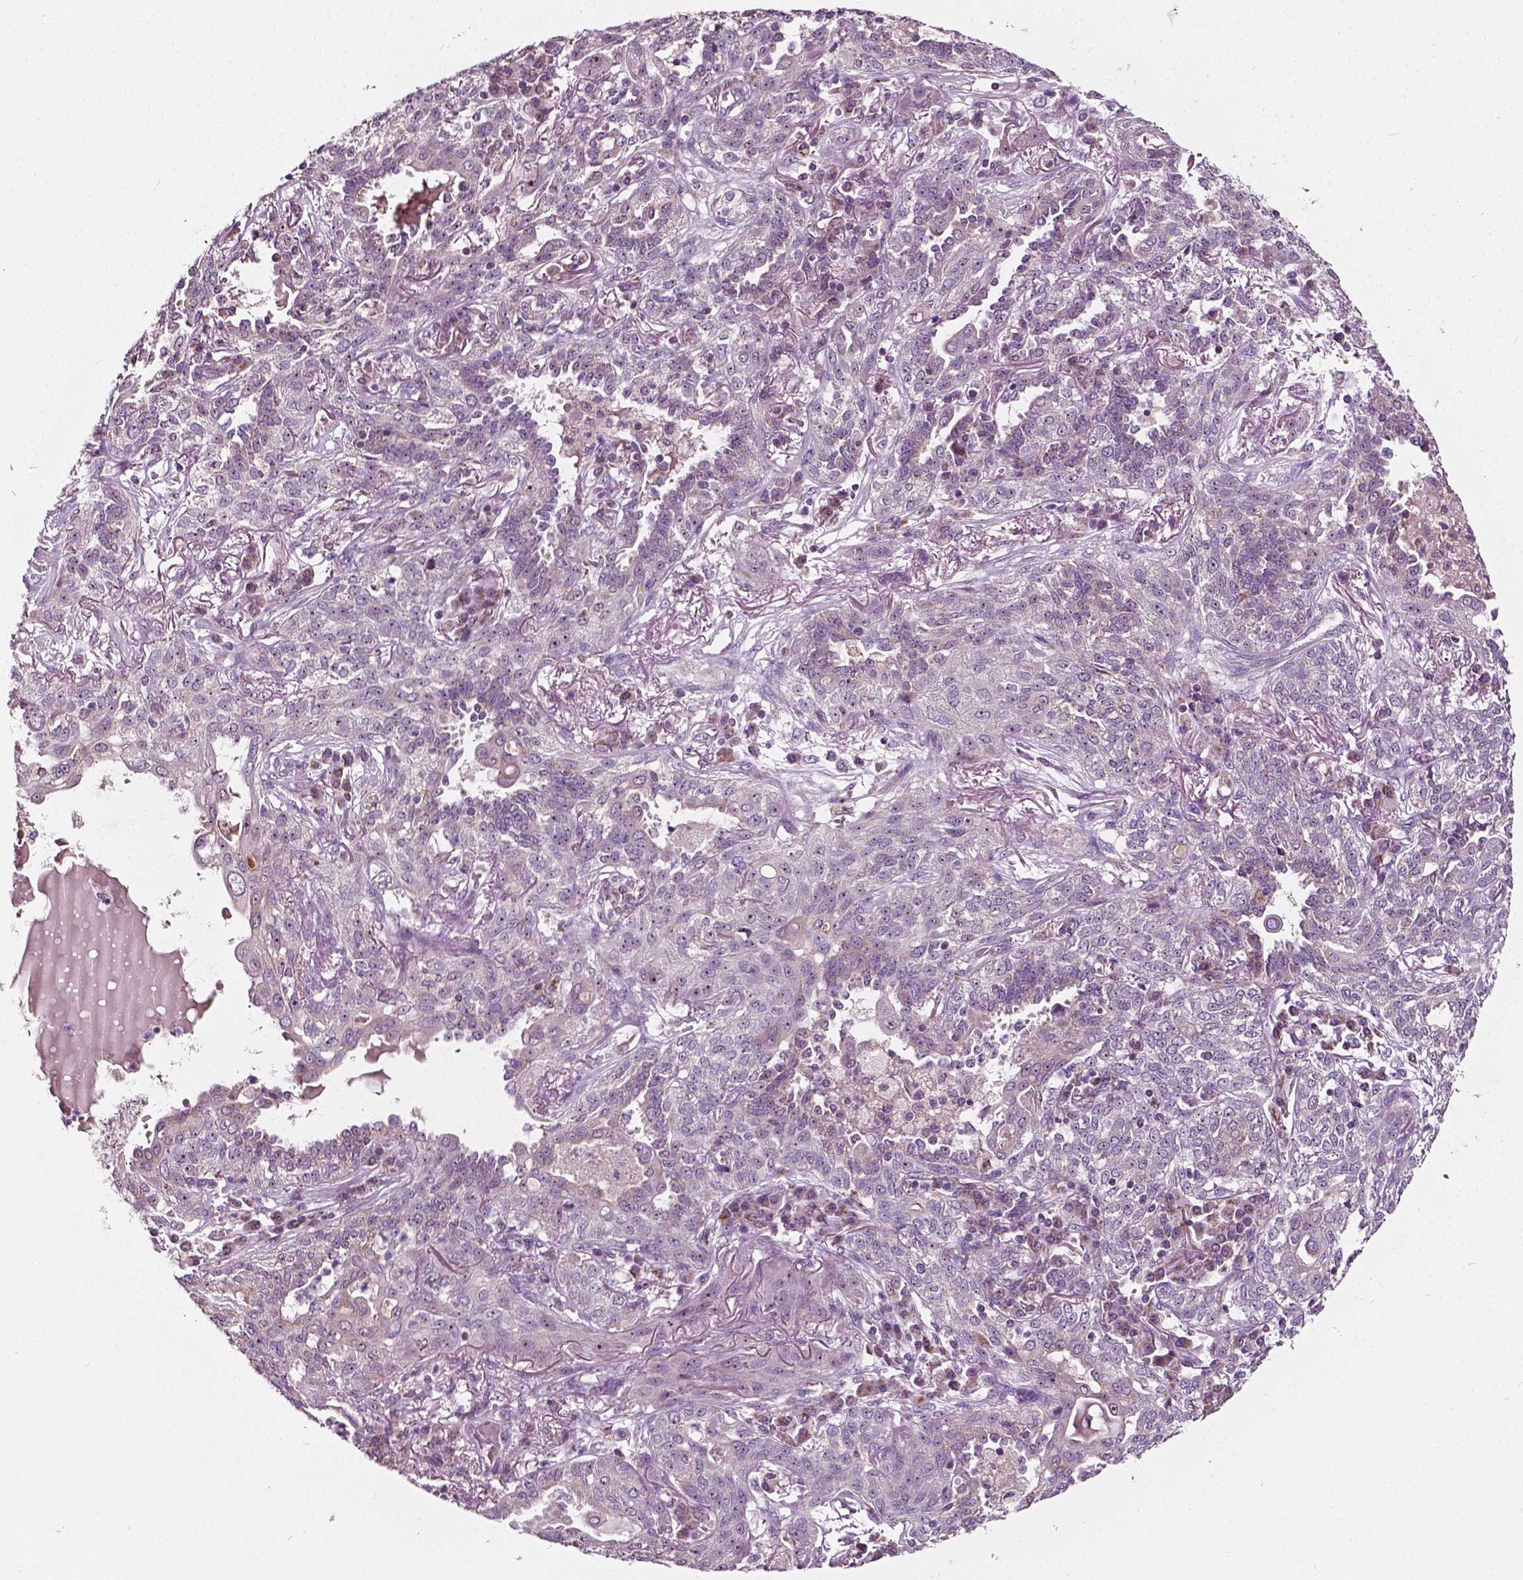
{"staining": {"intensity": "negative", "quantity": "none", "location": "none"}, "tissue": "lung cancer", "cell_type": "Tumor cells", "image_type": "cancer", "snomed": [{"axis": "morphology", "description": "Squamous cell carcinoma, NOS"}, {"axis": "topography", "description": "Lung"}], "caption": "A histopathology image of human lung squamous cell carcinoma is negative for staining in tumor cells.", "gene": "ODF3L2", "patient": {"sex": "female", "age": 70}}